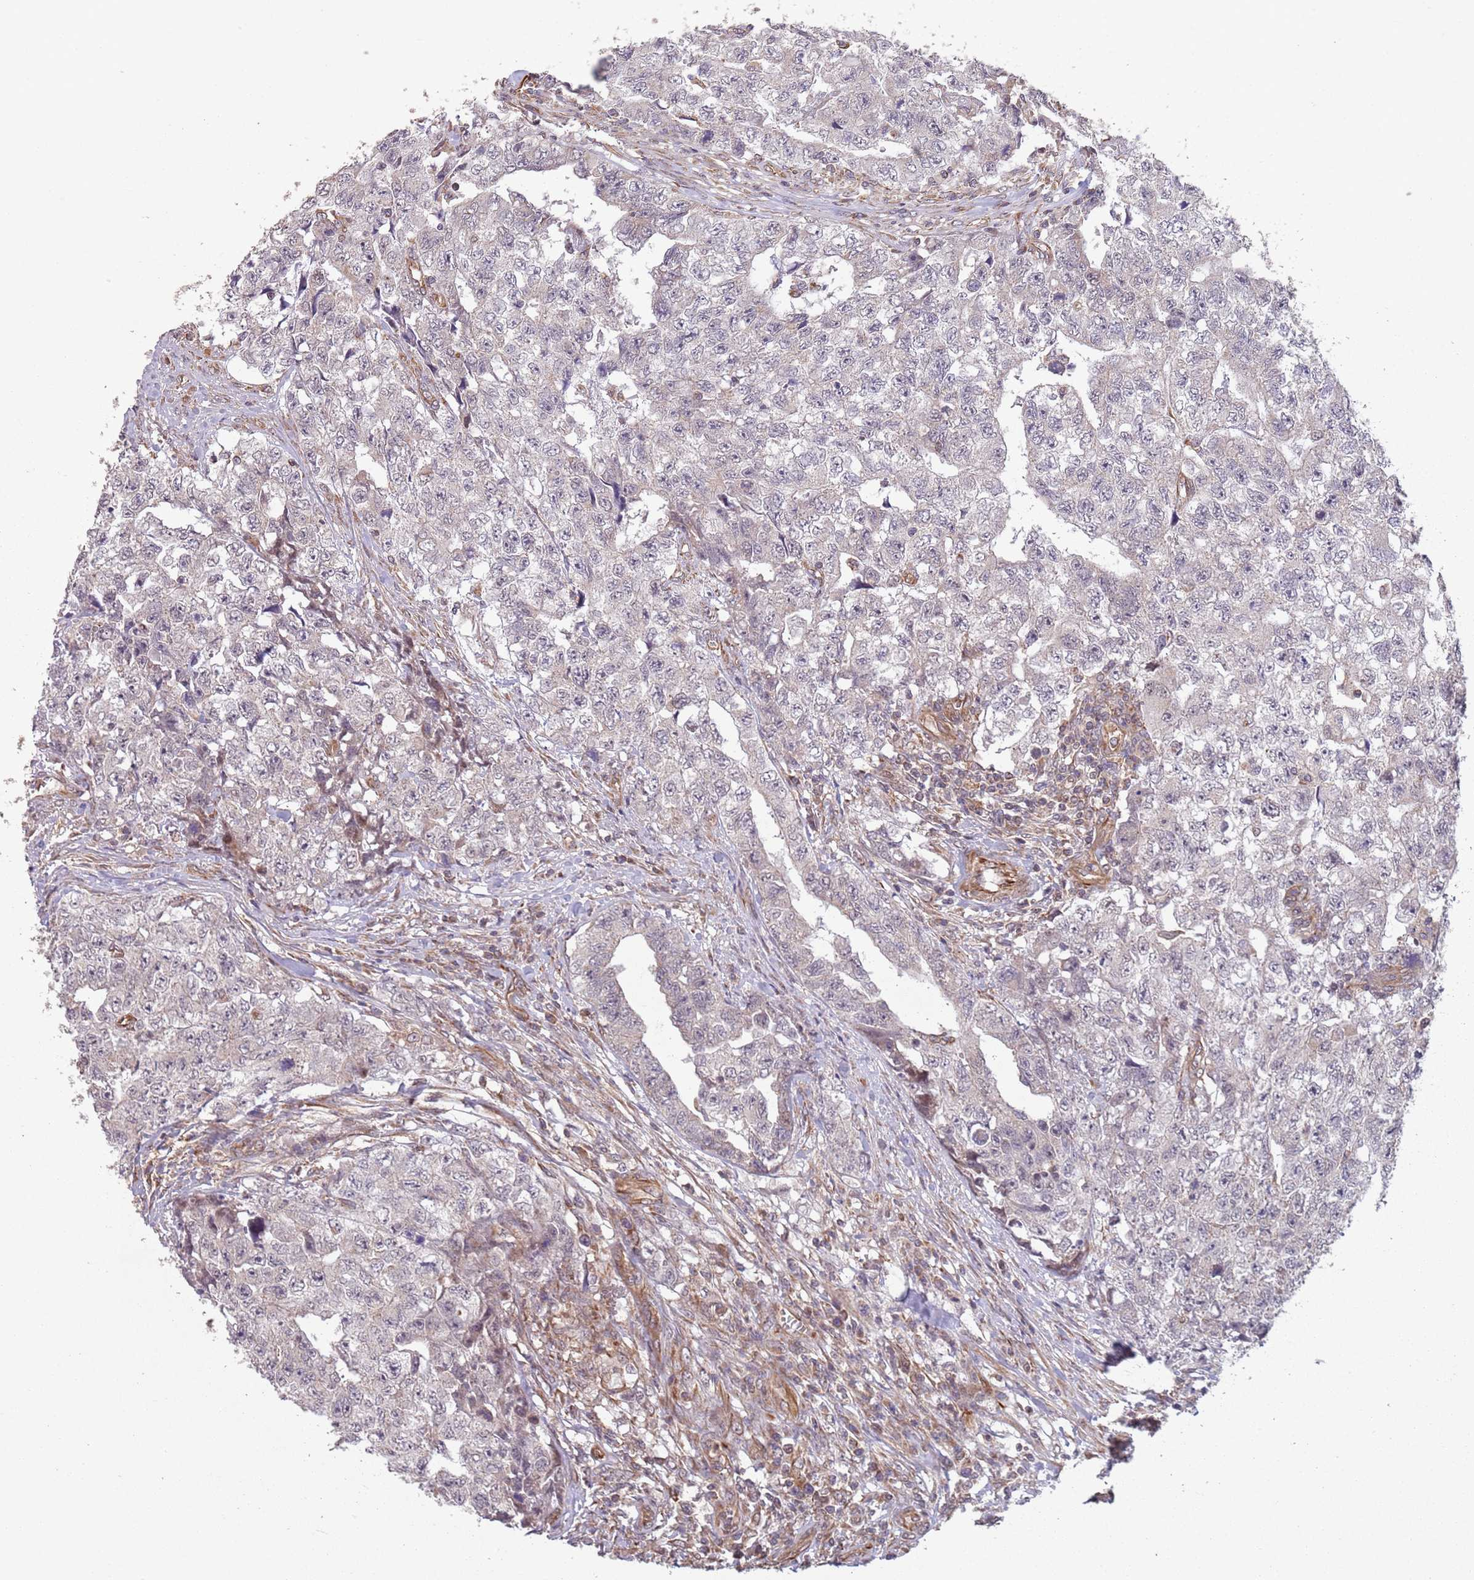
{"staining": {"intensity": "negative", "quantity": "none", "location": "none"}, "tissue": "testis cancer", "cell_type": "Tumor cells", "image_type": "cancer", "snomed": [{"axis": "morphology", "description": "Carcinoma, Embryonal, NOS"}, {"axis": "topography", "description": "Testis"}], "caption": "The photomicrograph displays no staining of tumor cells in testis cancer.", "gene": "CHD9", "patient": {"sex": "male", "age": 31}}